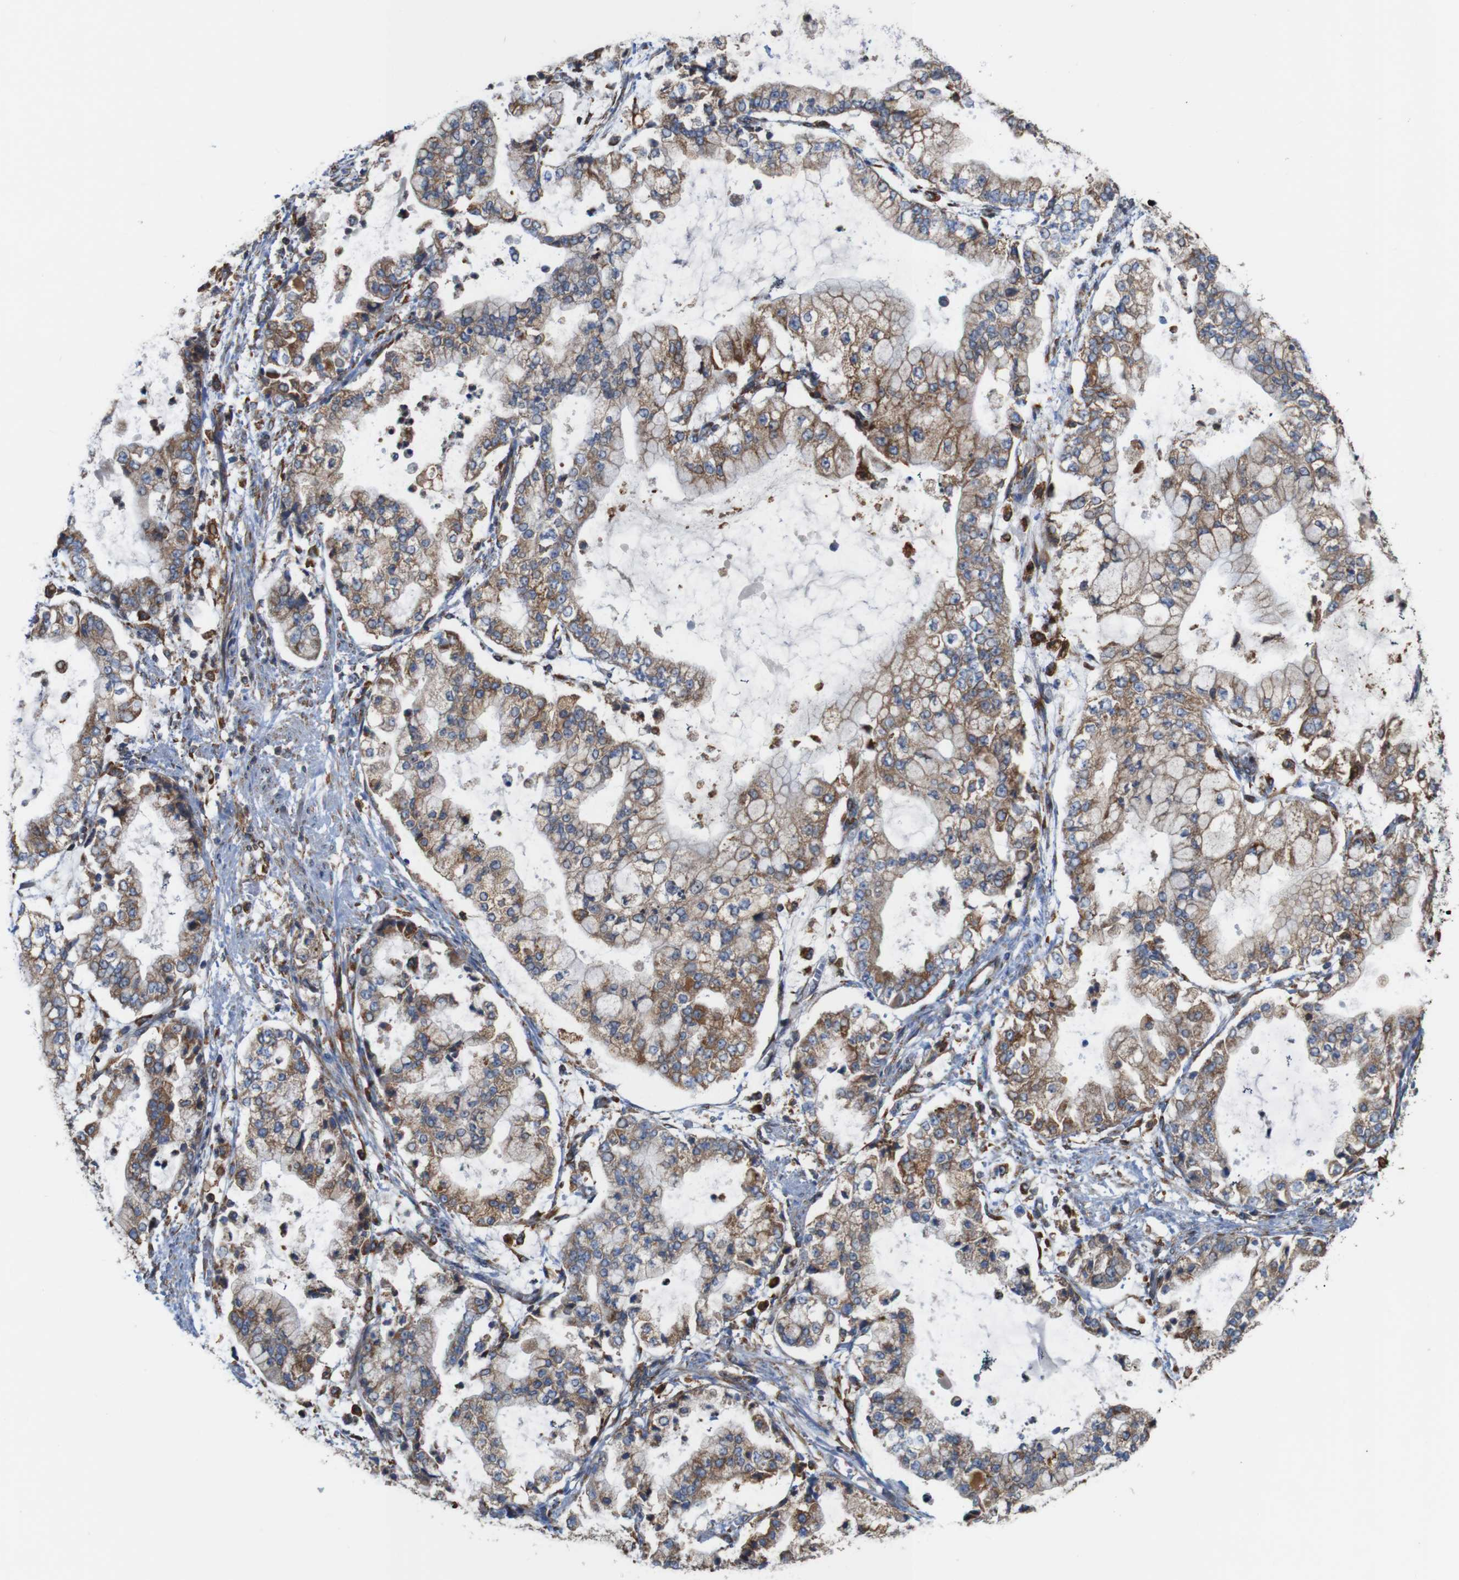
{"staining": {"intensity": "weak", "quantity": ">75%", "location": "cytoplasmic/membranous"}, "tissue": "stomach cancer", "cell_type": "Tumor cells", "image_type": "cancer", "snomed": [{"axis": "morphology", "description": "Adenocarcinoma, NOS"}, {"axis": "topography", "description": "Stomach"}], "caption": "Tumor cells demonstrate weak cytoplasmic/membranous staining in approximately >75% of cells in adenocarcinoma (stomach).", "gene": "UGGT1", "patient": {"sex": "male", "age": 76}}